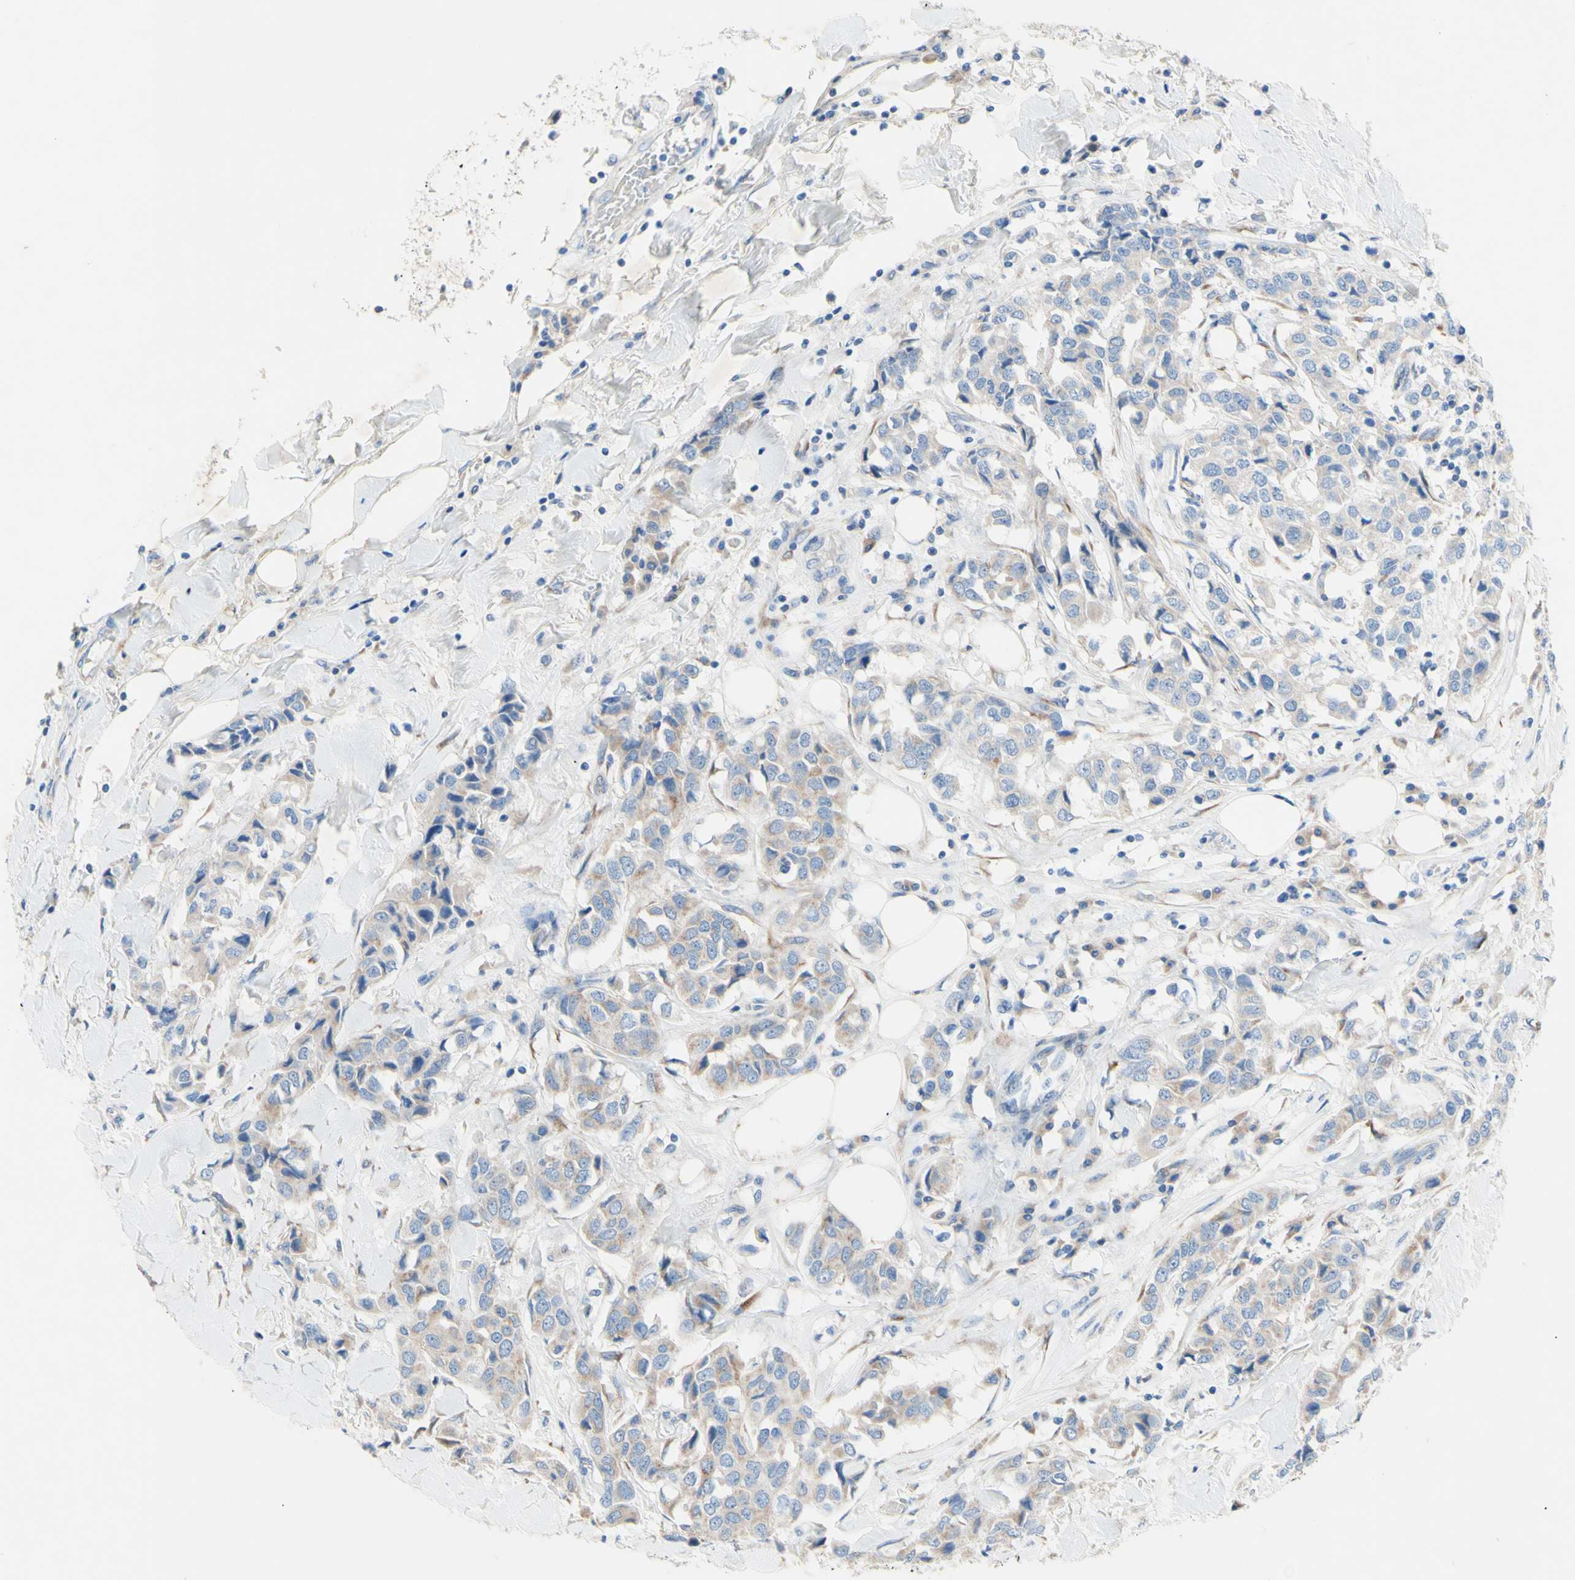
{"staining": {"intensity": "weak", "quantity": "<25%", "location": "cytoplasmic/membranous"}, "tissue": "breast cancer", "cell_type": "Tumor cells", "image_type": "cancer", "snomed": [{"axis": "morphology", "description": "Duct carcinoma"}, {"axis": "topography", "description": "Breast"}], "caption": "Micrograph shows no significant protein staining in tumor cells of invasive ductal carcinoma (breast).", "gene": "TMIGD2", "patient": {"sex": "female", "age": 80}}